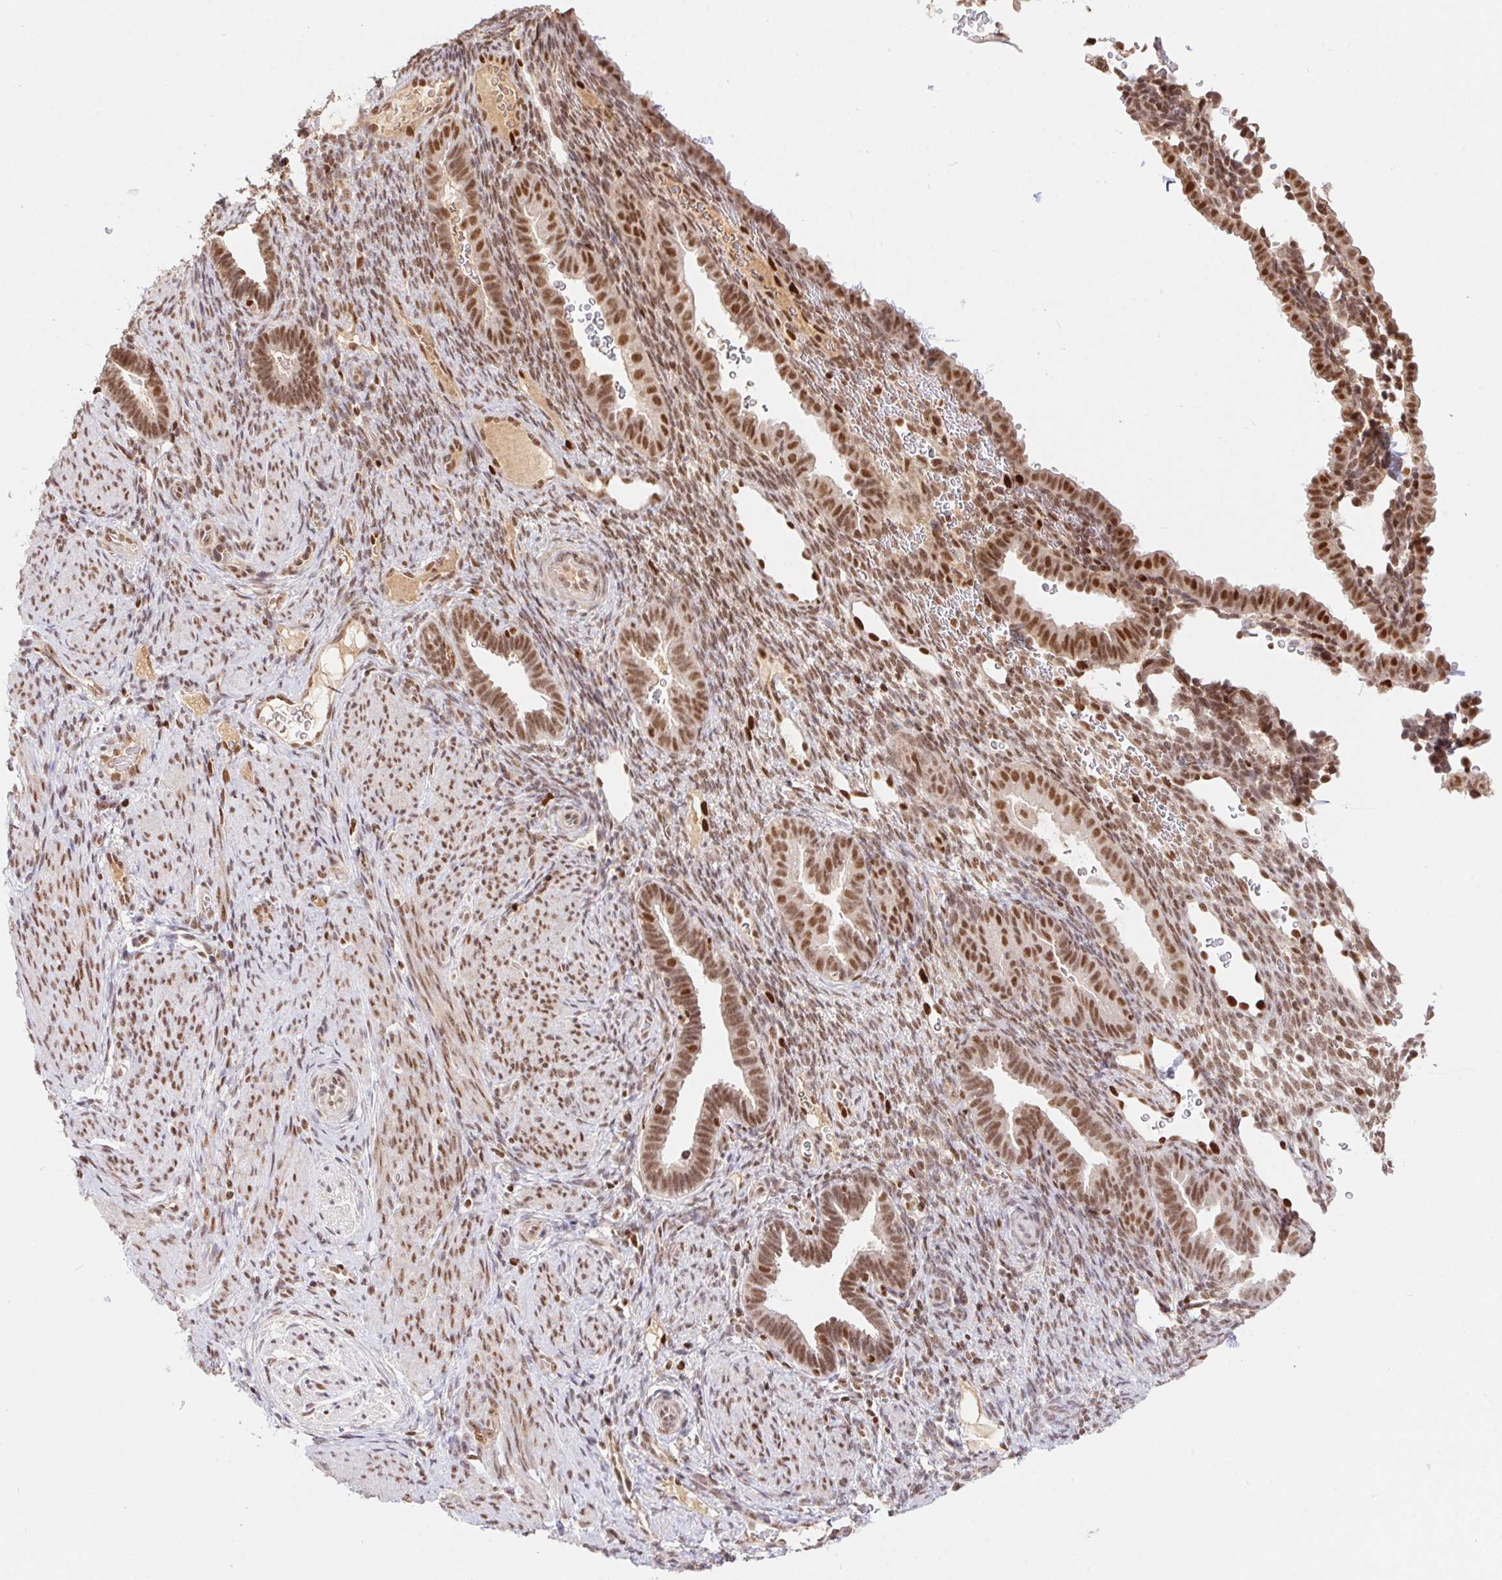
{"staining": {"intensity": "moderate", "quantity": ">75%", "location": "nuclear"}, "tissue": "endometrium", "cell_type": "Cells in endometrial stroma", "image_type": "normal", "snomed": [{"axis": "morphology", "description": "Normal tissue, NOS"}, {"axis": "topography", "description": "Endometrium"}], "caption": "Protein staining of benign endometrium demonstrates moderate nuclear positivity in about >75% of cells in endometrial stroma. (DAB (3,3'-diaminobenzidine) IHC with brightfield microscopy, high magnification).", "gene": "POLD3", "patient": {"sex": "female", "age": 34}}